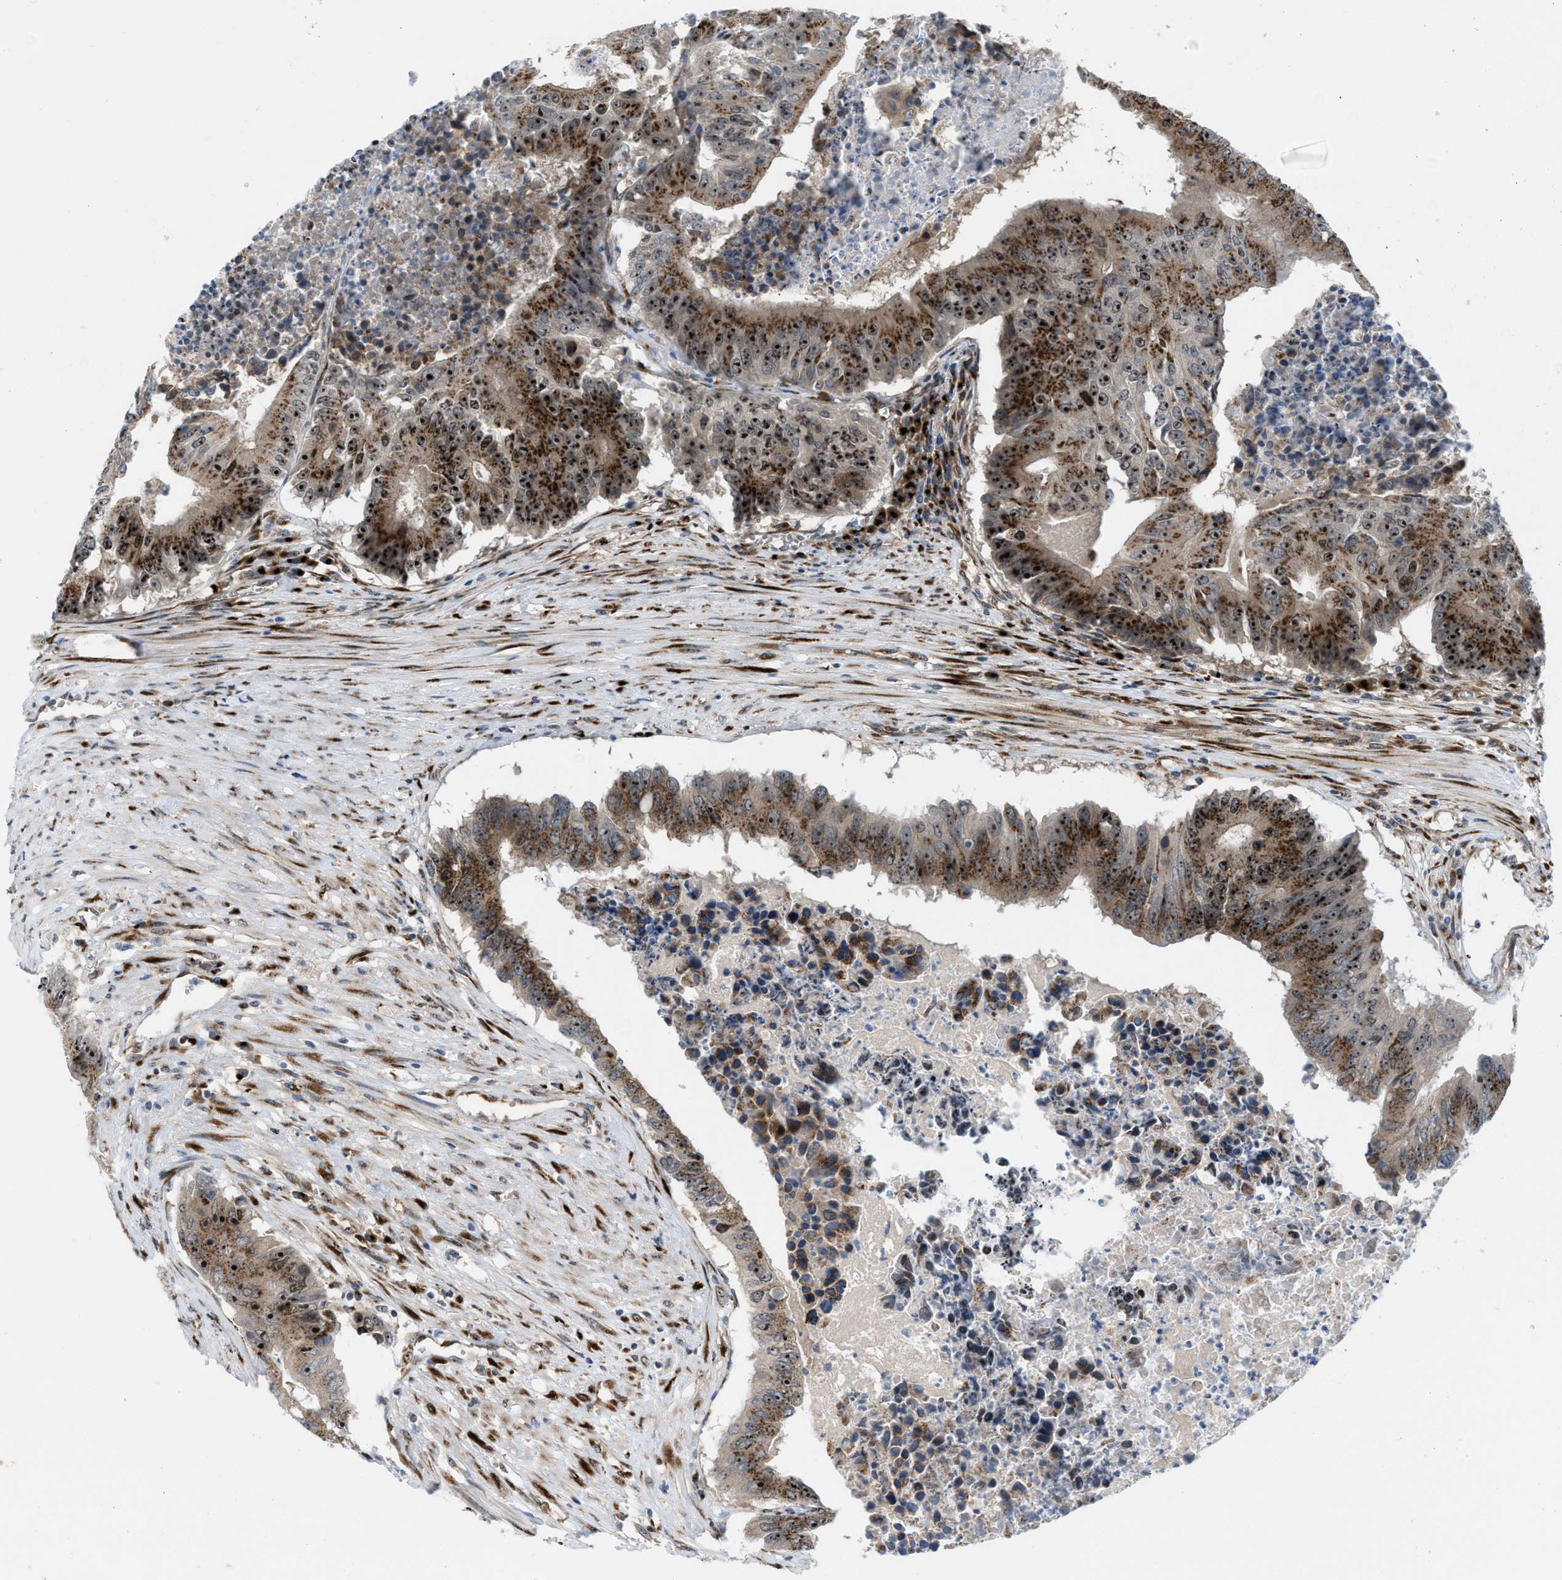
{"staining": {"intensity": "strong", "quantity": ">75%", "location": "nuclear"}, "tissue": "colorectal cancer", "cell_type": "Tumor cells", "image_type": "cancer", "snomed": [{"axis": "morphology", "description": "Adenocarcinoma, NOS"}, {"axis": "topography", "description": "Colon"}], "caption": "IHC (DAB (3,3'-diaminobenzidine)) staining of human colorectal adenocarcinoma displays strong nuclear protein staining in approximately >75% of tumor cells.", "gene": "SLC38A10", "patient": {"sex": "male", "age": 87}}